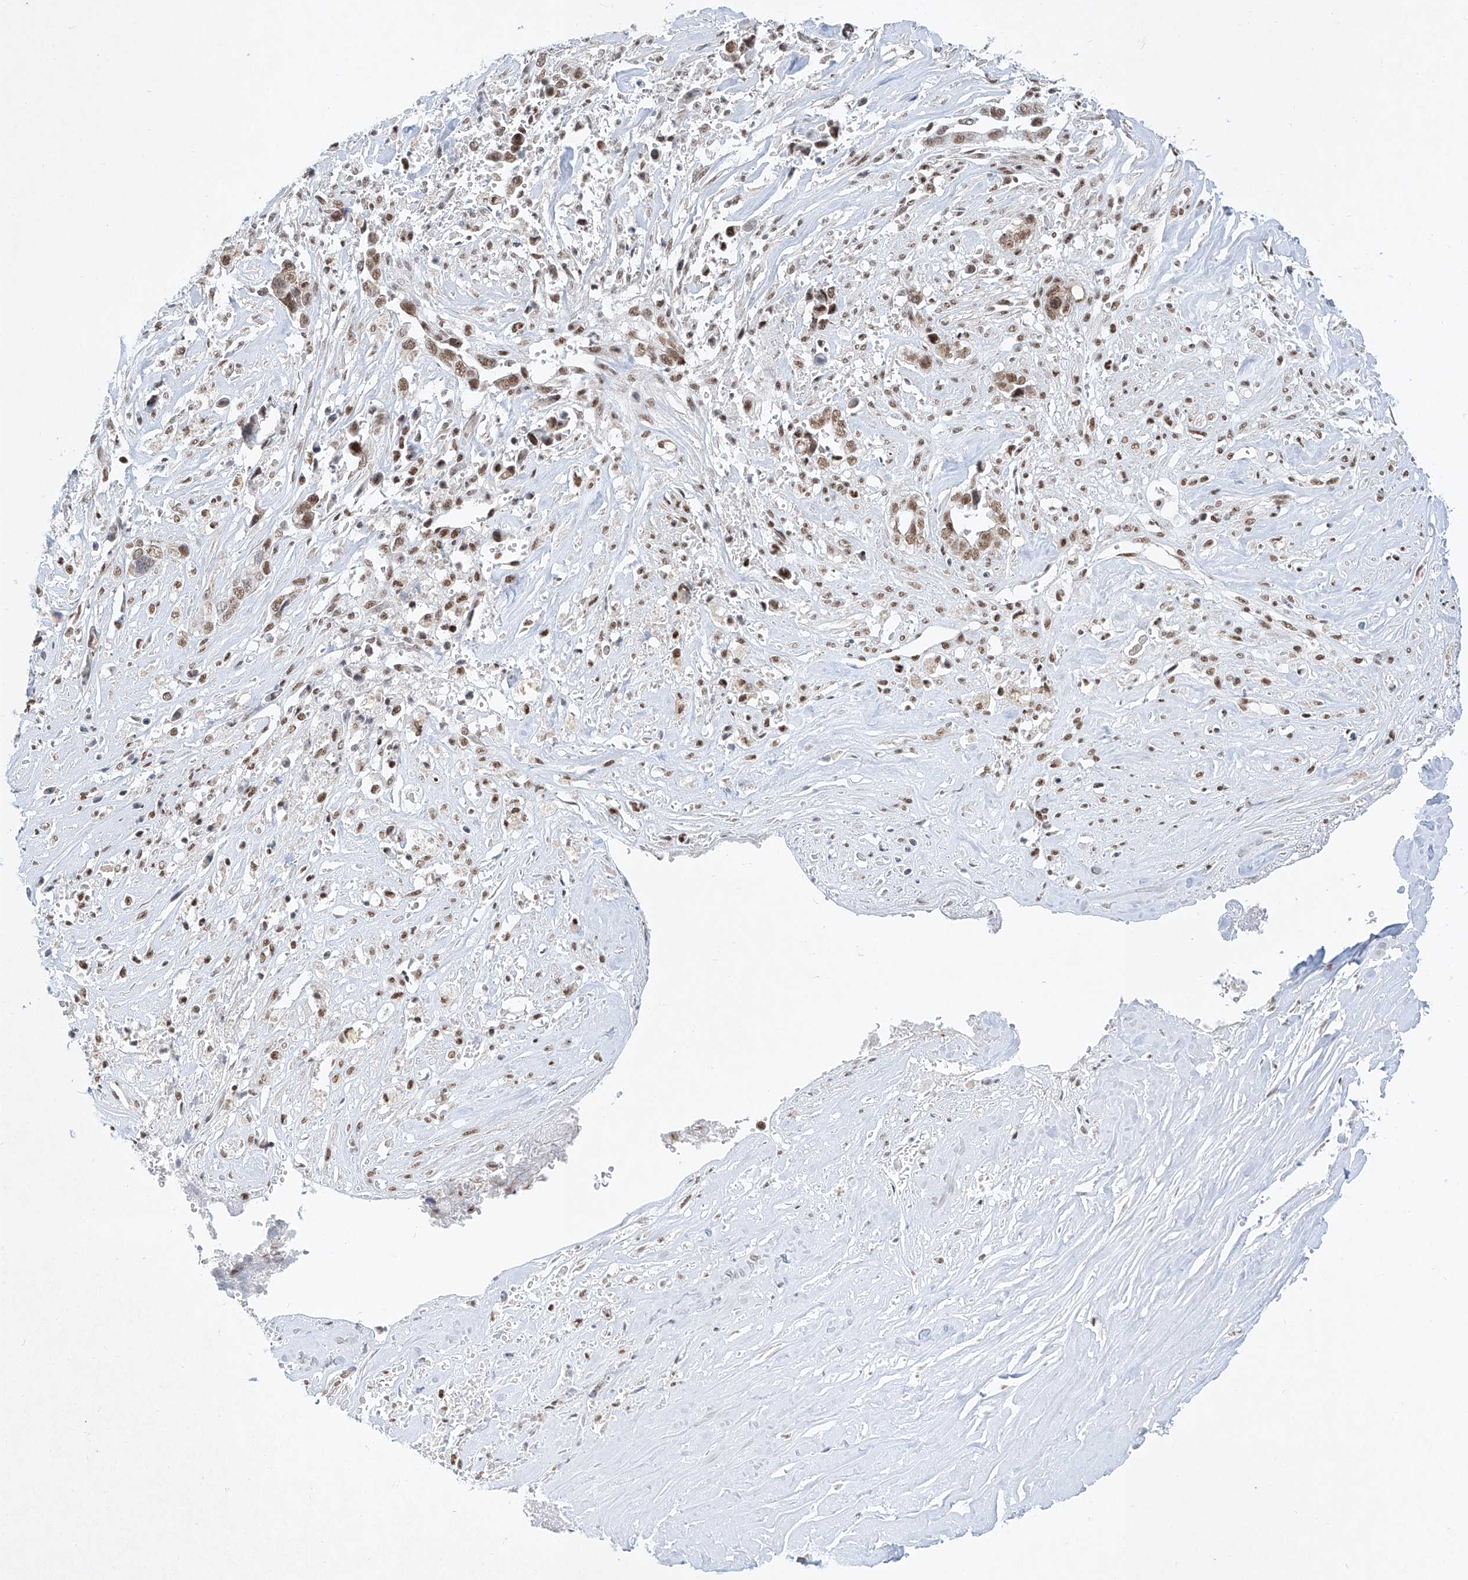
{"staining": {"intensity": "moderate", "quantity": ">75%", "location": "nuclear"}, "tissue": "liver cancer", "cell_type": "Tumor cells", "image_type": "cancer", "snomed": [{"axis": "morphology", "description": "Cholangiocarcinoma"}, {"axis": "topography", "description": "Liver"}], "caption": "A high-resolution photomicrograph shows IHC staining of liver cholangiocarcinoma, which shows moderate nuclear positivity in about >75% of tumor cells.", "gene": "TAF4", "patient": {"sex": "female", "age": 79}}